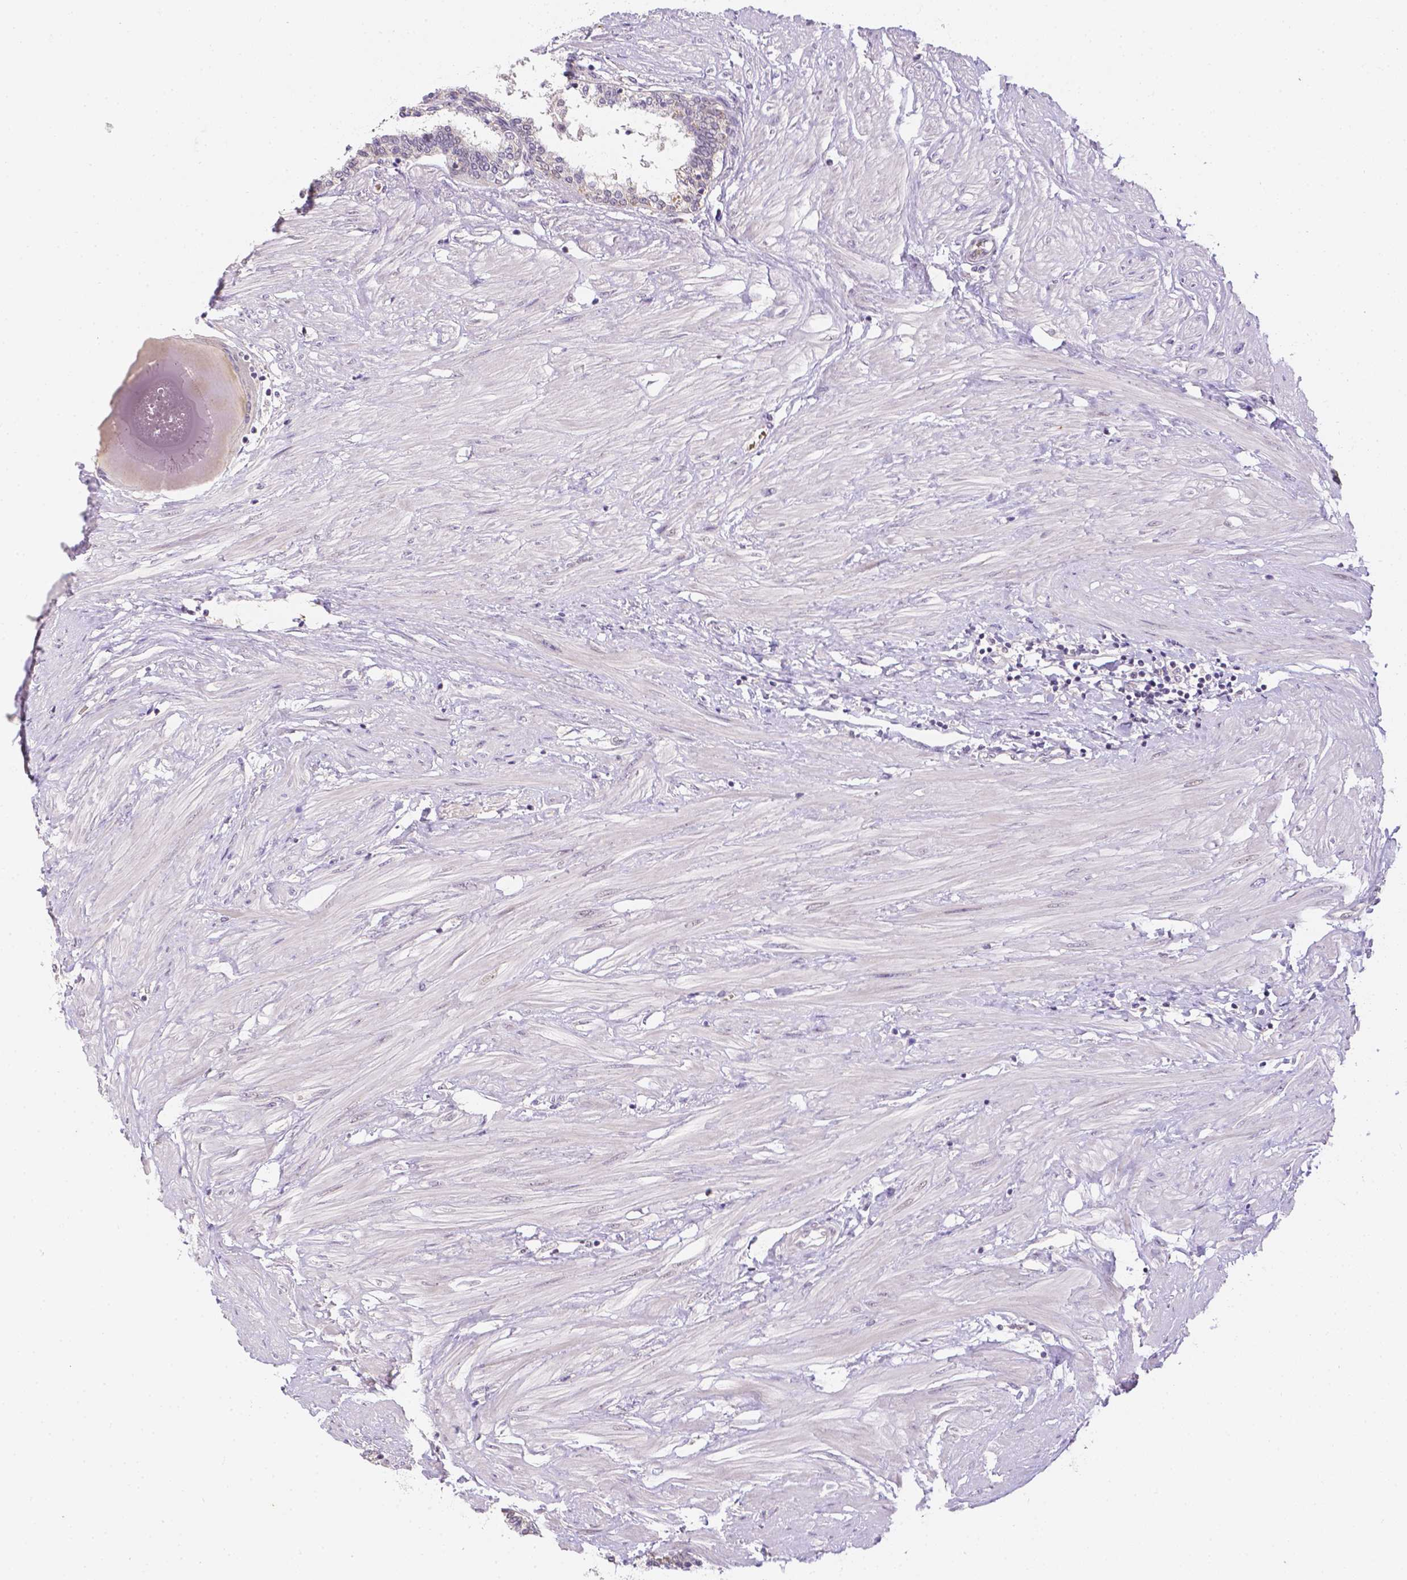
{"staining": {"intensity": "weak", "quantity": "<25%", "location": "cytoplasmic/membranous"}, "tissue": "prostate", "cell_type": "Glandular cells", "image_type": "normal", "snomed": [{"axis": "morphology", "description": "Normal tissue, NOS"}, {"axis": "topography", "description": "Prostate"}], "caption": "Glandular cells are negative for protein expression in unremarkable human prostate. (Brightfield microscopy of DAB (3,3'-diaminobenzidine) immunohistochemistry at high magnification).", "gene": "ZNF280B", "patient": {"sex": "male", "age": 55}}